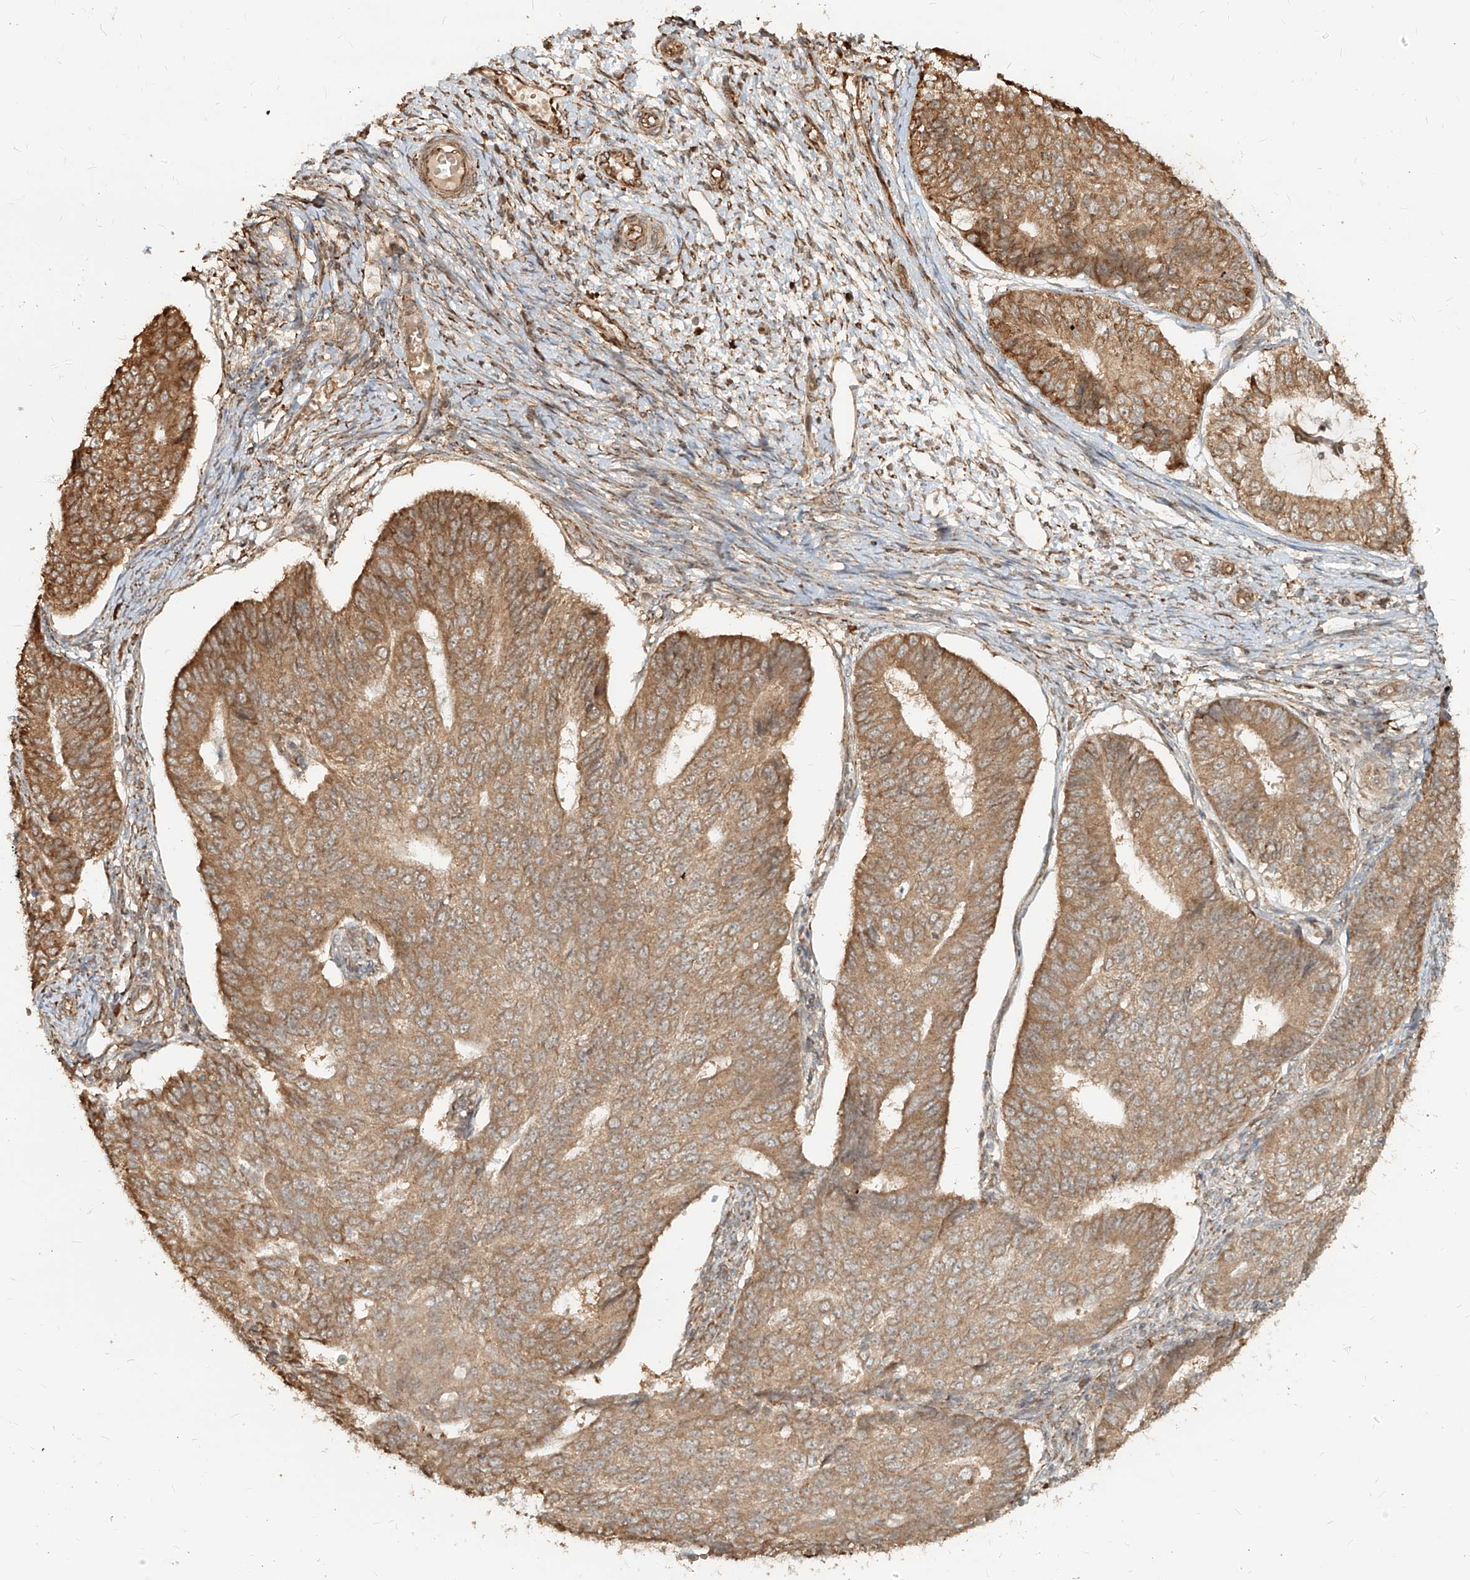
{"staining": {"intensity": "moderate", "quantity": ">75%", "location": "cytoplasmic/membranous"}, "tissue": "endometrial cancer", "cell_type": "Tumor cells", "image_type": "cancer", "snomed": [{"axis": "morphology", "description": "Adenocarcinoma, NOS"}, {"axis": "topography", "description": "Endometrium"}], "caption": "Moderate cytoplasmic/membranous protein positivity is present in about >75% of tumor cells in endometrial cancer. (DAB IHC with brightfield microscopy, high magnification).", "gene": "UBE2K", "patient": {"sex": "female", "age": 32}}